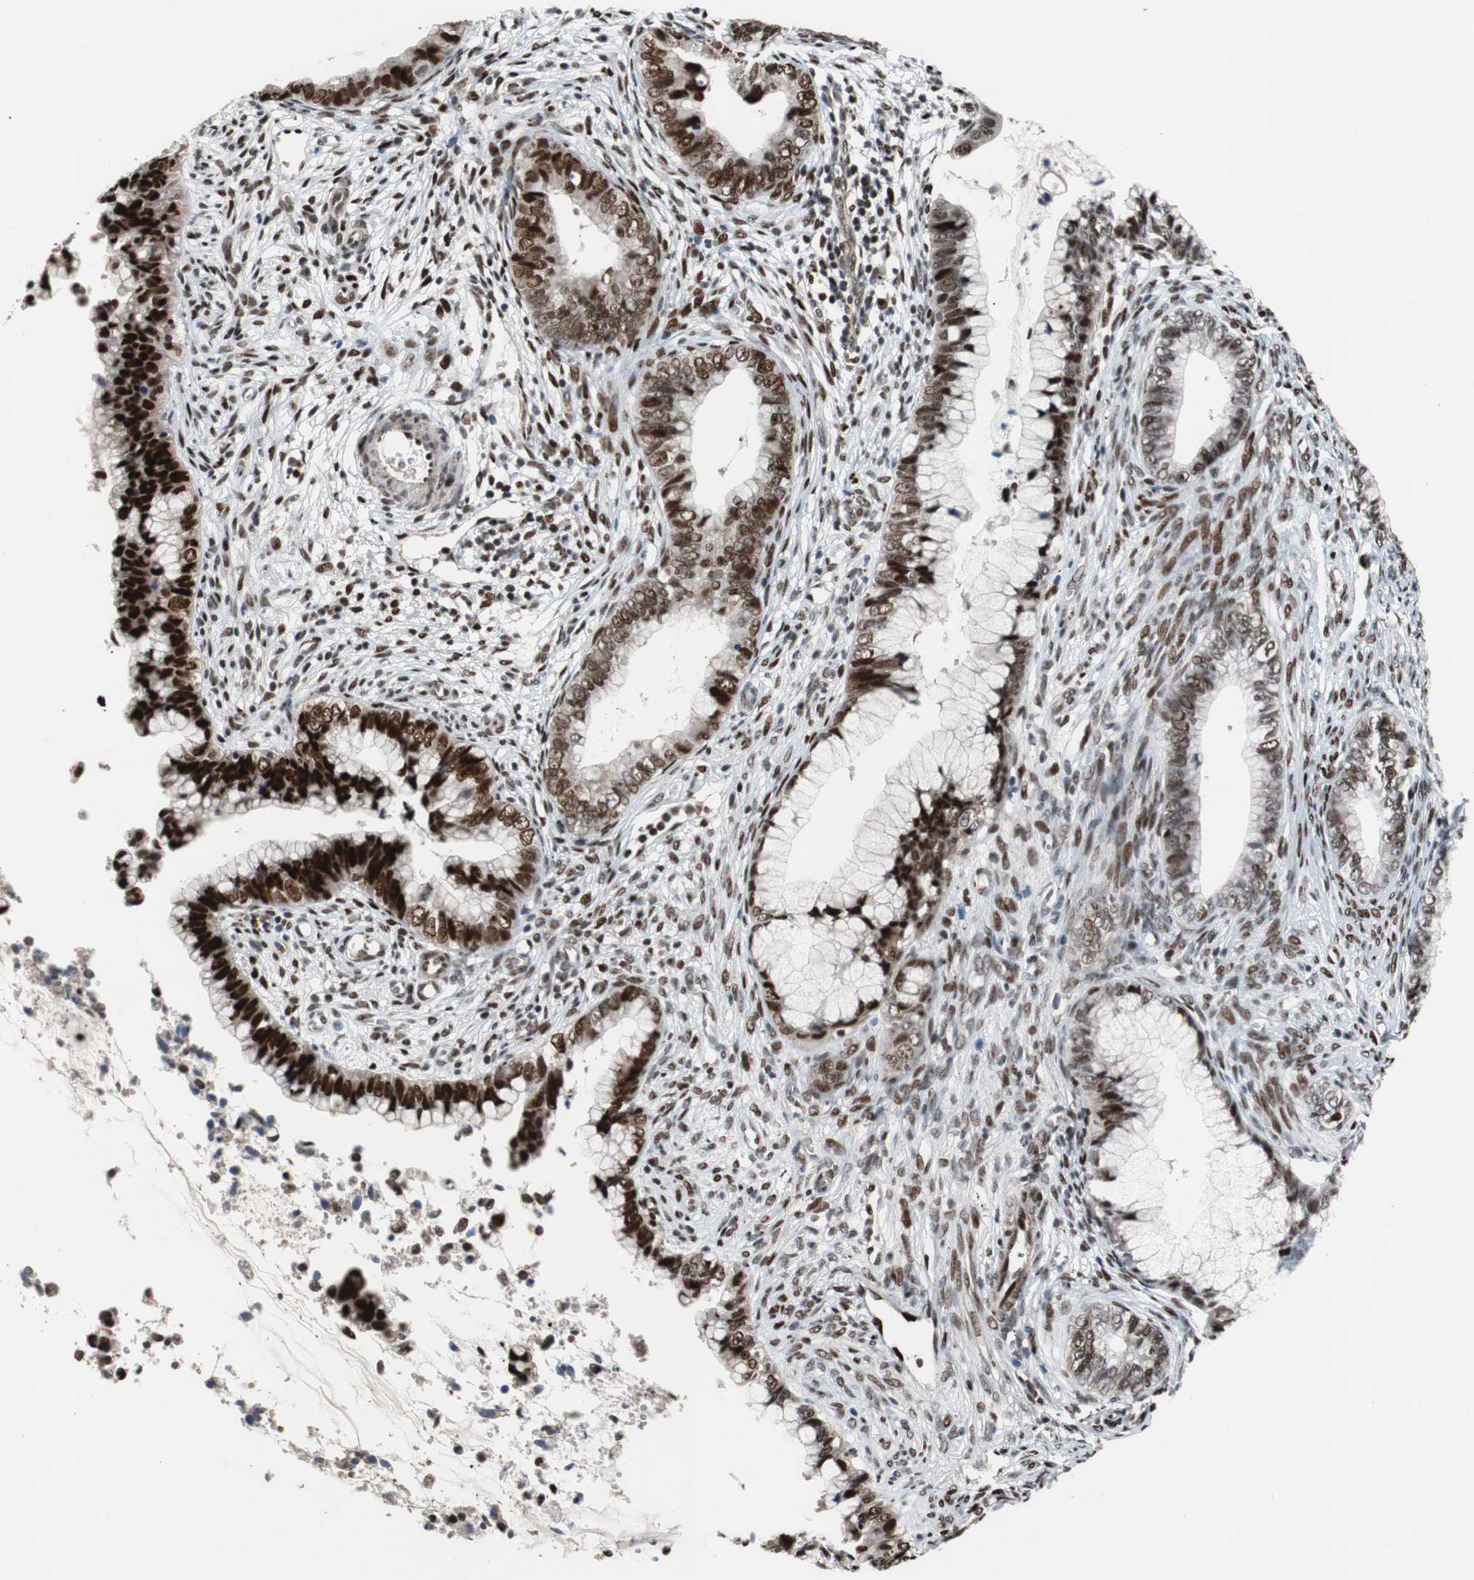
{"staining": {"intensity": "strong", "quantity": ">75%", "location": "nuclear"}, "tissue": "cervical cancer", "cell_type": "Tumor cells", "image_type": "cancer", "snomed": [{"axis": "morphology", "description": "Adenocarcinoma, NOS"}, {"axis": "topography", "description": "Cervix"}], "caption": "Brown immunohistochemical staining in human cervical adenocarcinoma displays strong nuclear staining in approximately >75% of tumor cells.", "gene": "NBL1", "patient": {"sex": "female", "age": 44}}